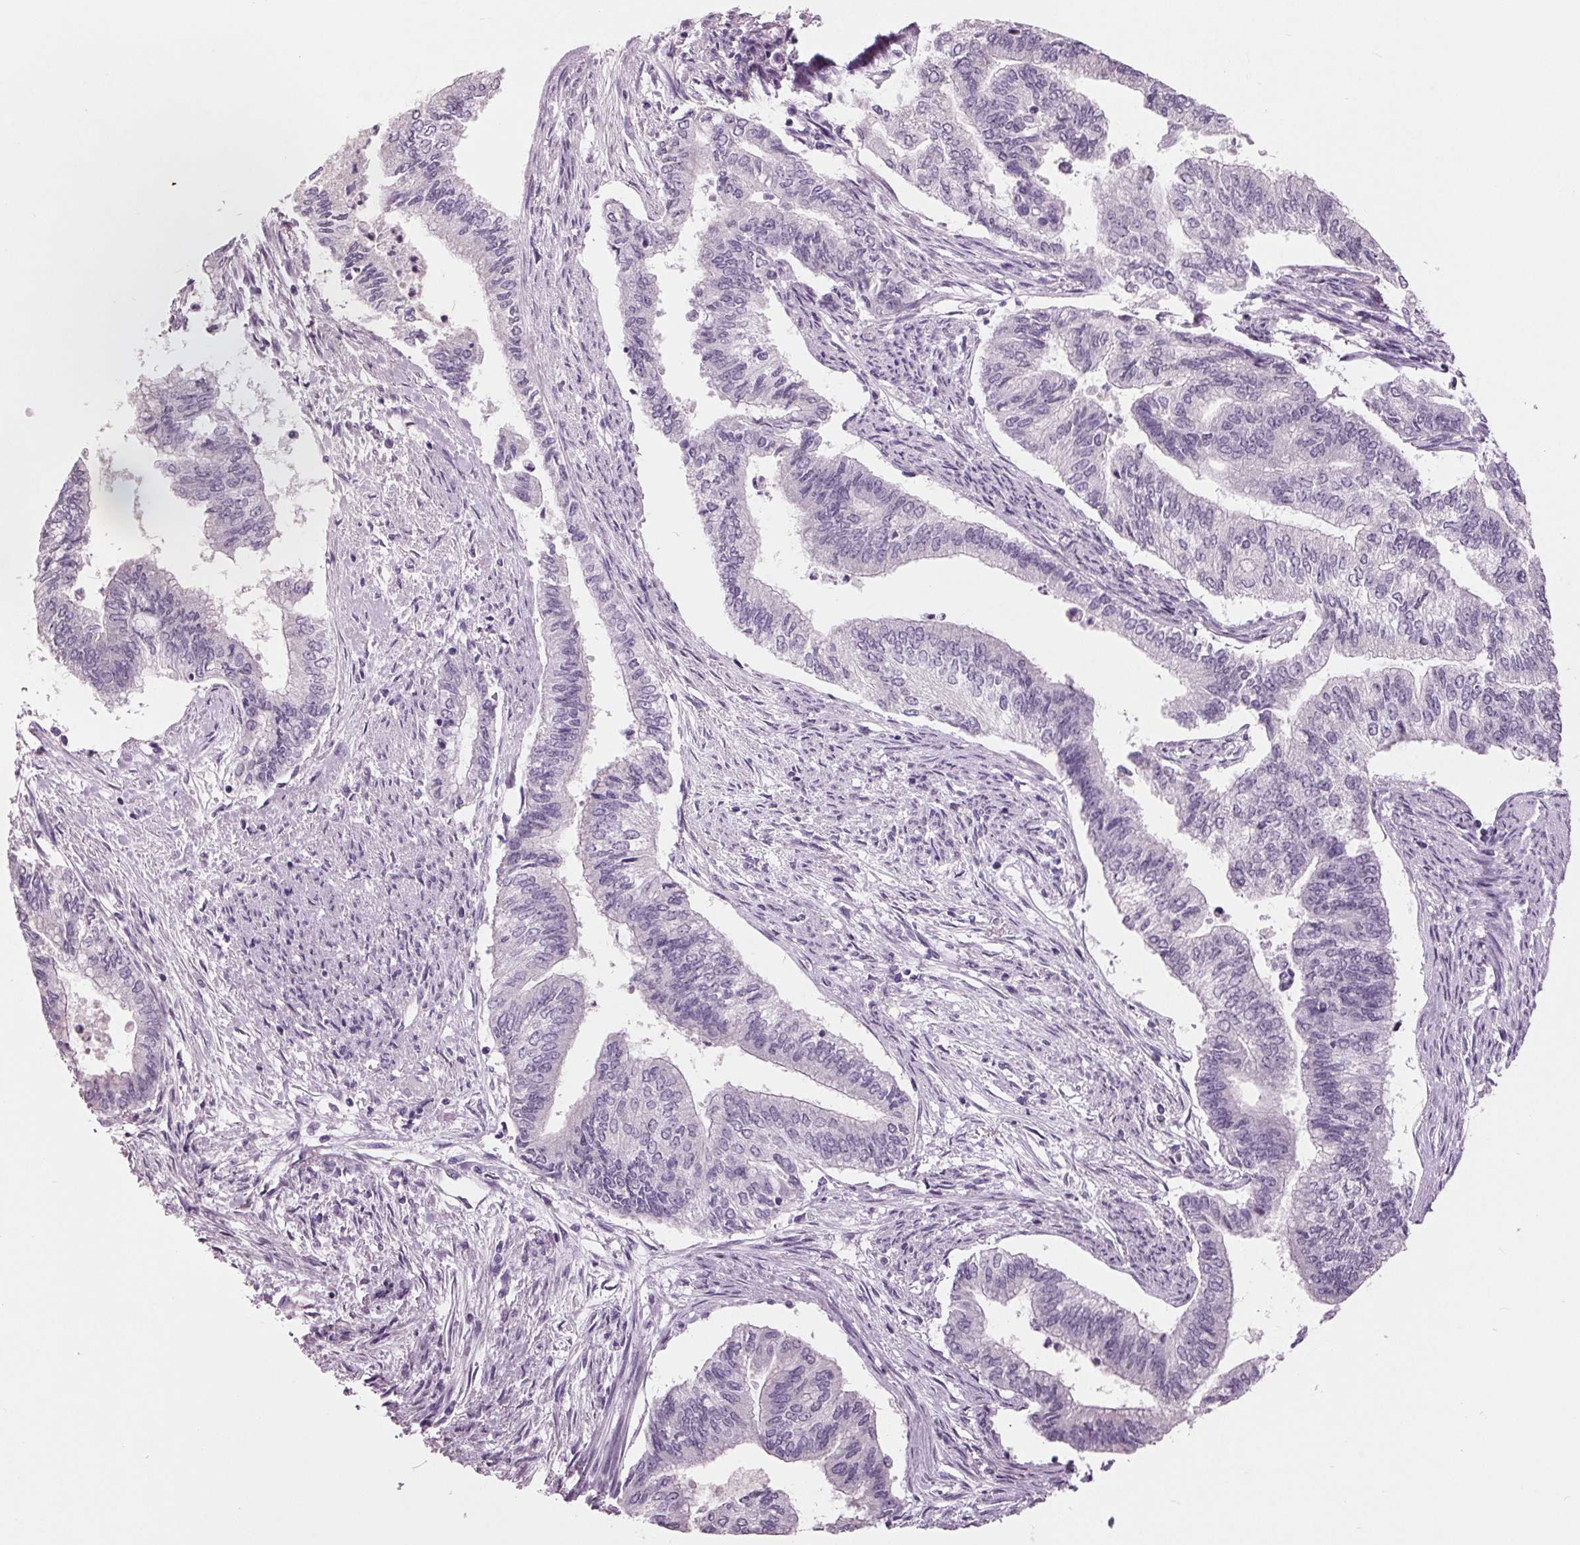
{"staining": {"intensity": "negative", "quantity": "none", "location": "none"}, "tissue": "endometrial cancer", "cell_type": "Tumor cells", "image_type": "cancer", "snomed": [{"axis": "morphology", "description": "Adenocarcinoma, NOS"}, {"axis": "topography", "description": "Endometrium"}], "caption": "Immunohistochemistry (IHC) micrograph of endometrial adenocarcinoma stained for a protein (brown), which shows no expression in tumor cells. (DAB (3,3'-diaminobenzidine) IHC, high magnification).", "gene": "AMBP", "patient": {"sex": "female", "age": 65}}